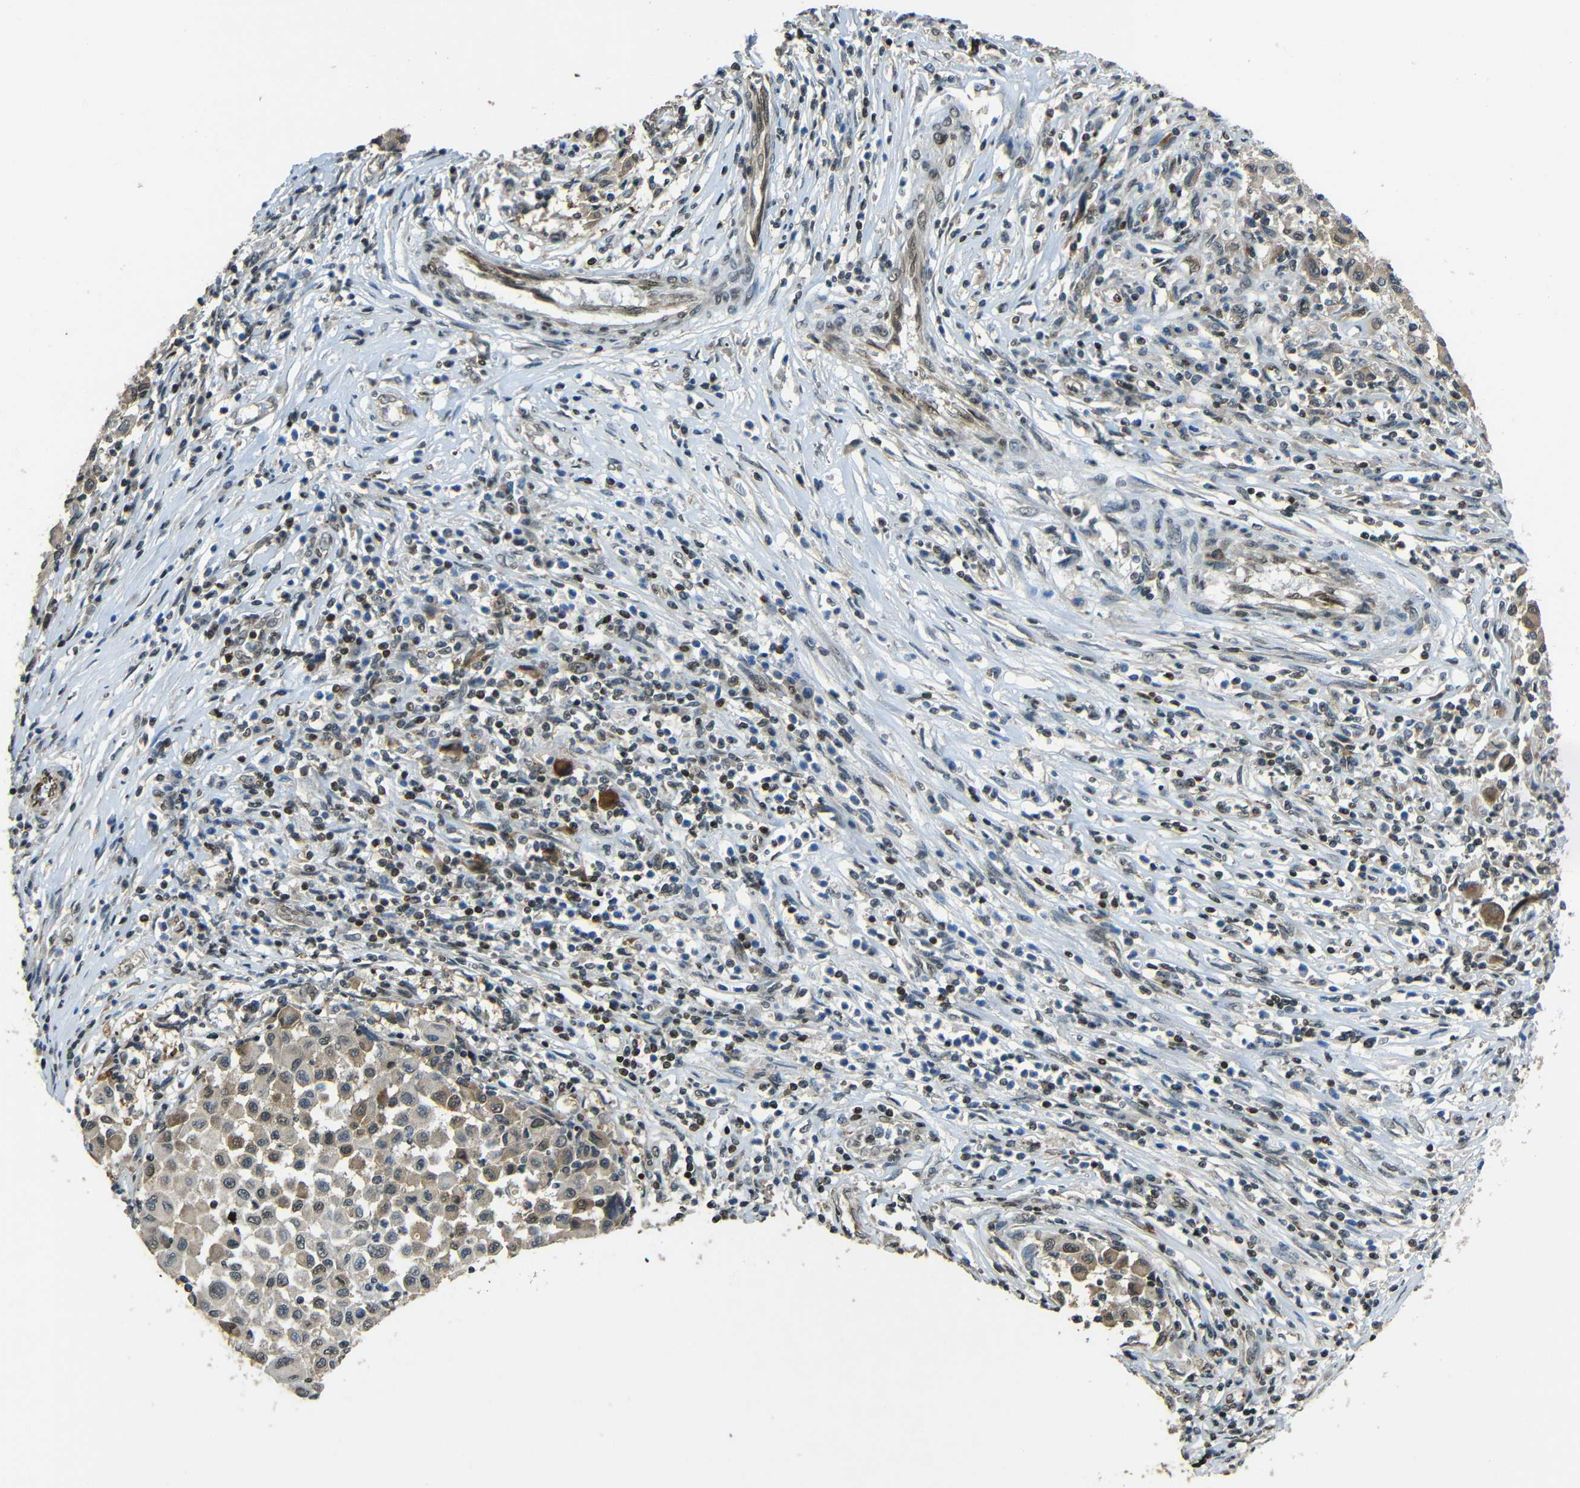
{"staining": {"intensity": "moderate", "quantity": ">75%", "location": "cytoplasmic/membranous"}, "tissue": "melanoma", "cell_type": "Tumor cells", "image_type": "cancer", "snomed": [{"axis": "morphology", "description": "Malignant melanoma, Metastatic site"}, {"axis": "topography", "description": "Lymph node"}], "caption": "Melanoma stained with a protein marker exhibits moderate staining in tumor cells.", "gene": "PSIP1", "patient": {"sex": "male", "age": 61}}